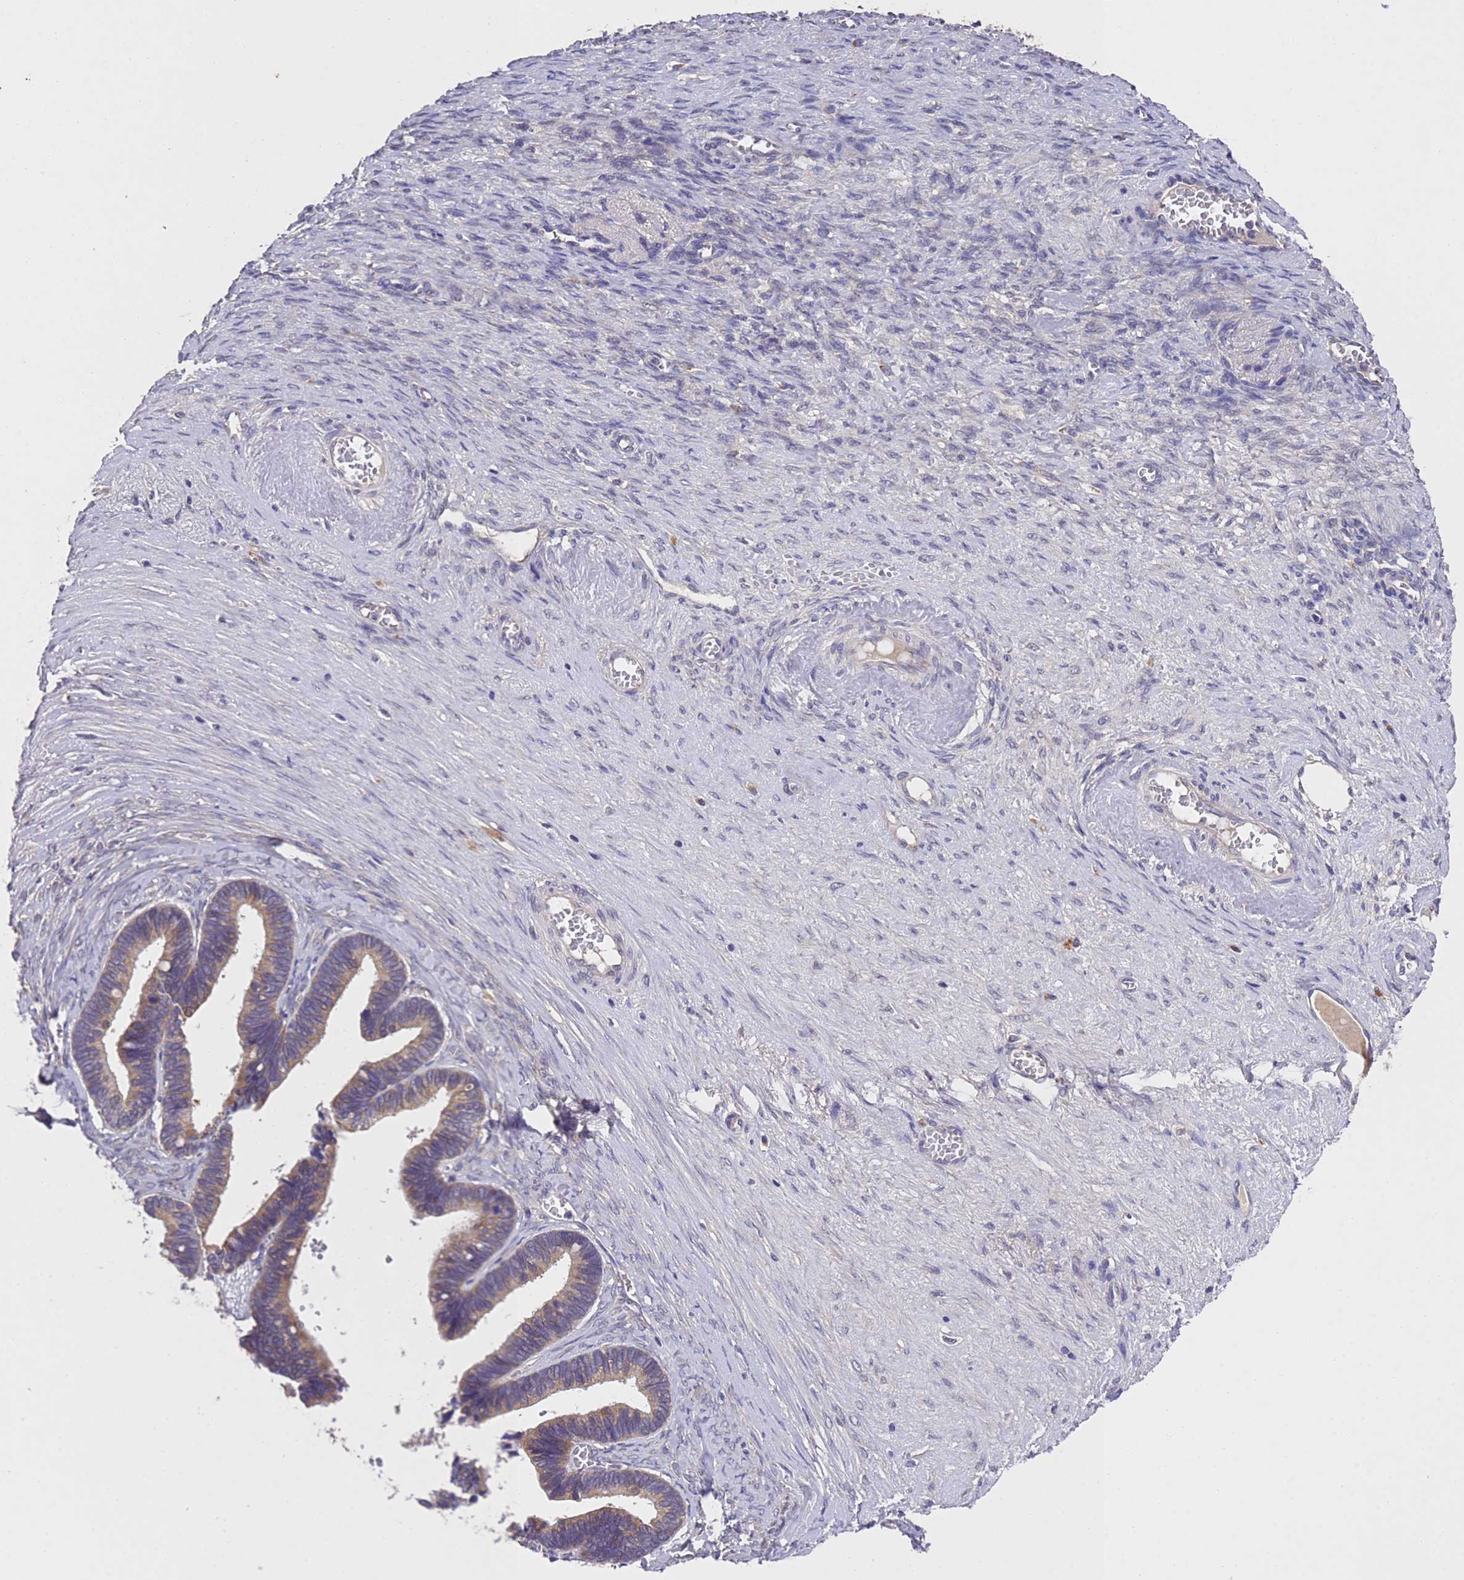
{"staining": {"intensity": "weak", "quantity": ">75%", "location": "cytoplasmic/membranous"}, "tissue": "ovarian cancer", "cell_type": "Tumor cells", "image_type": "cancer", "snomed": [{"axis": "morphology", "description": "Cystadenocarcinoma, serous, NOS"}, {"axis": "topography", "description": "Ovary"}], "caption": "DAB (3,3'-diaminobenzidine) immunohistochemical staining of ovarian serous cystadenocarcinoma reveals weak cytoplasmic/membranous protein expression in approximately >75% of tumor cells.", "gene": "DCAF12L2", "patient": {"sex": "female", "age": 56}}